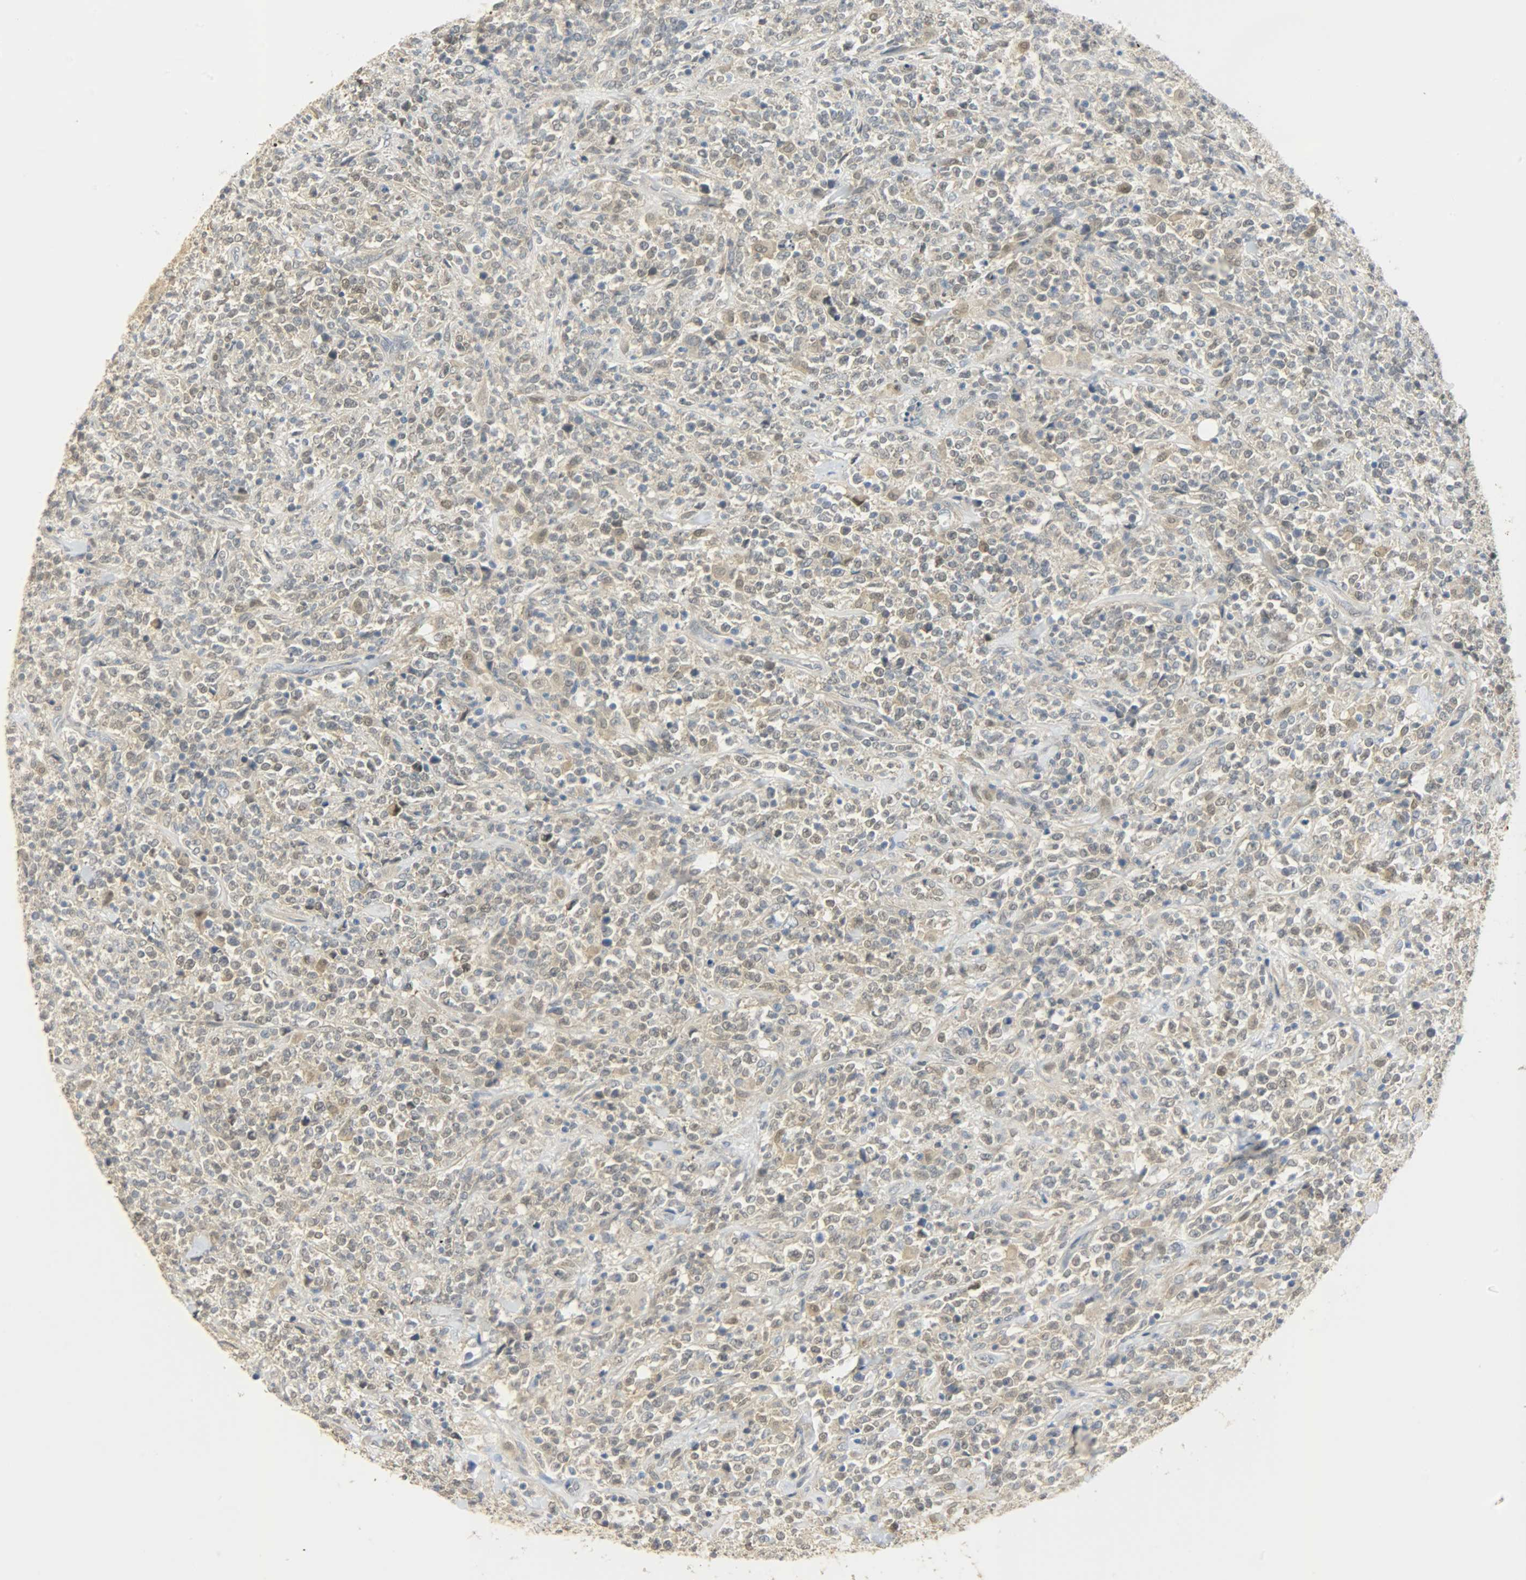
{"staining": {"intensity": "moderate", "quantity": "25%-75%", "location": "cytoplasmic/membranous,nuclear"}, "tissue": "lymphoma", "cell_type": "Tumor cells", "image_type": "cancer", "snomed": [{"axis": "morphology", "description": "Malignant lymphoma, non-Hodgkin's type, High grade"}, {"axis": "topography", "description": "Soft tissue"}], "caption": "Immunohistochemistry (IHC) micrograph of human lymphoma stained for a protein (brown), which displays medium levels of moderate cytoplasmic/membranous and nuclear staining in approximately 25%-75% of tumor cells.", "gene": "USP13", "patient": {"sex": "male", "age": 18}}